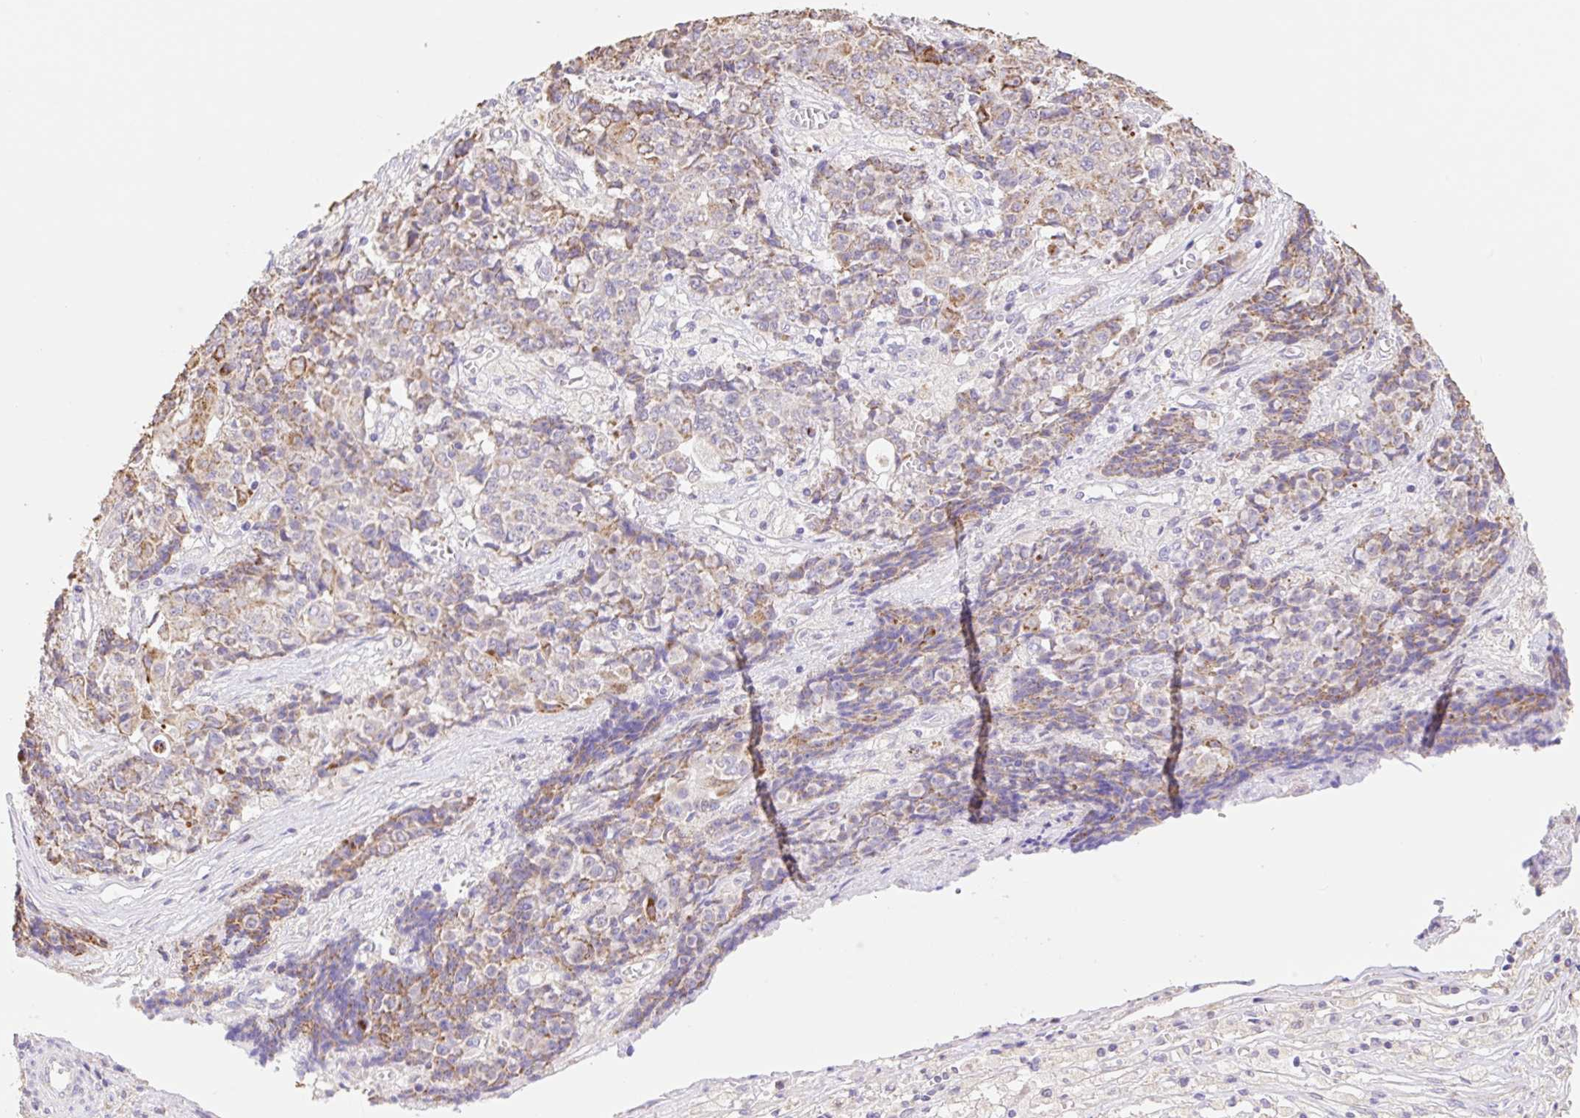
{"staining": {"intensity": "moderate", "quantity": "25%-75%", "location": "cytoplasmic/membranous"}, "tissue": "ovarian cancer", "cell_type": "Tumor cells", "image_type": "cancer", "snomed": [{"axis": "morphology", "description": "Carcinoma, endometroid"}, {"axis": "topography", "description": "Ovary"}], "caption": "Ovarian cancer (endometroid carcinoma) tissue demonstrates moderate cytoplasmic/membranous expression in about 25%-75% of tumor cells", "gene": "COPZ2", "patient": {"sex": "female", "age": 42}}